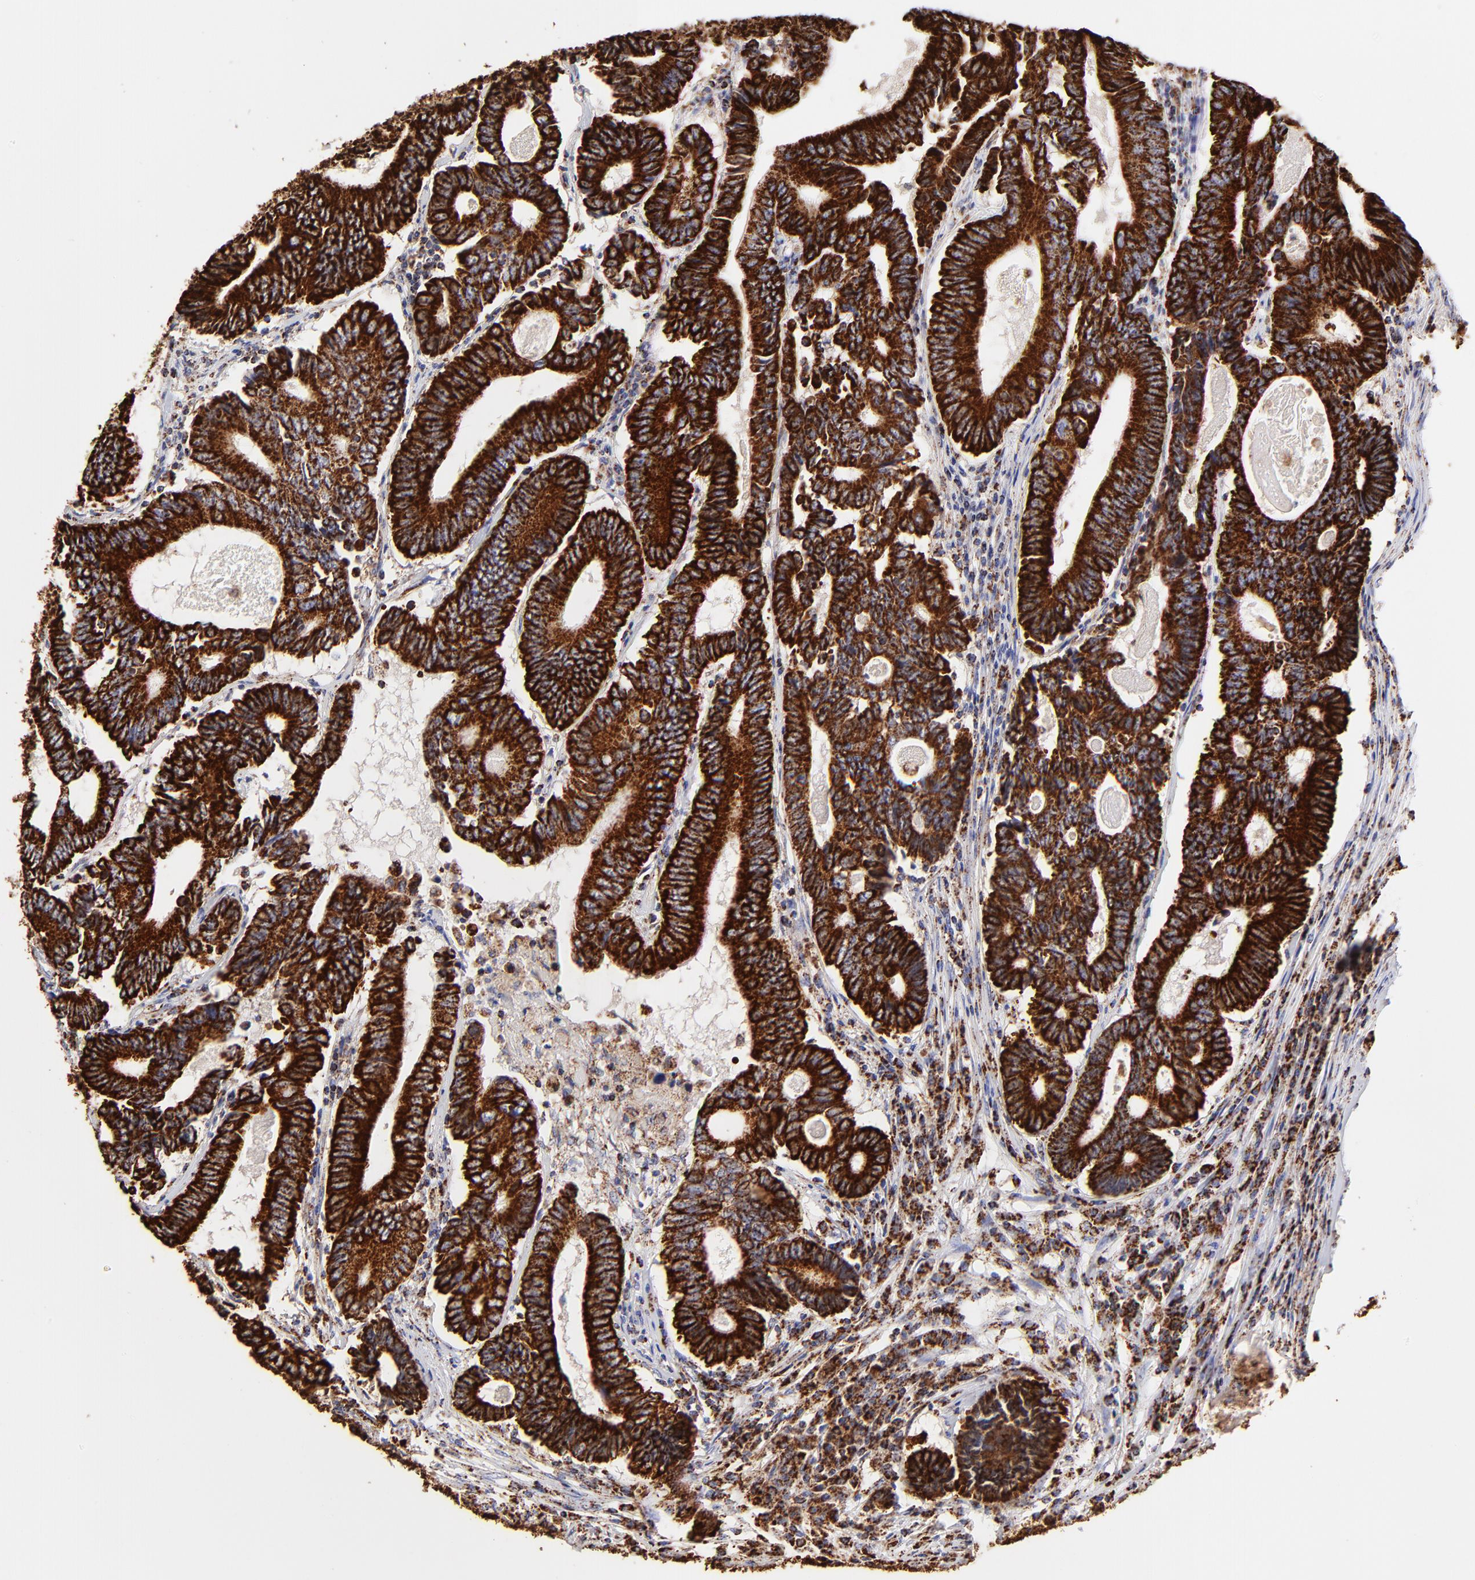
{"staining": {"intensity": "strong", "quantity": ">75%", "location": "cytoplasmic/membranous"}, "tissue": "colorectal cancer", "cell_type": "Tumor cells", "image_type": "cancer", "snomed": [{"axis": "morphology", "description": "Adenocarcinoma, NOS"}, {"axis": "topography", "description": "Colon"}], "caption": "Immunohistochemical staining of colorectal adenocarcinoma displays high levels of strong cytoplasmic/membranous protein expression in approximately >75% of tumor cells. (Stains: DAB in brown, nuclei in blue, Microscopy: brightfield microscopy at high magnification).", "gene": "ECH1", "patient": {"sex": "female", "age": 78}}